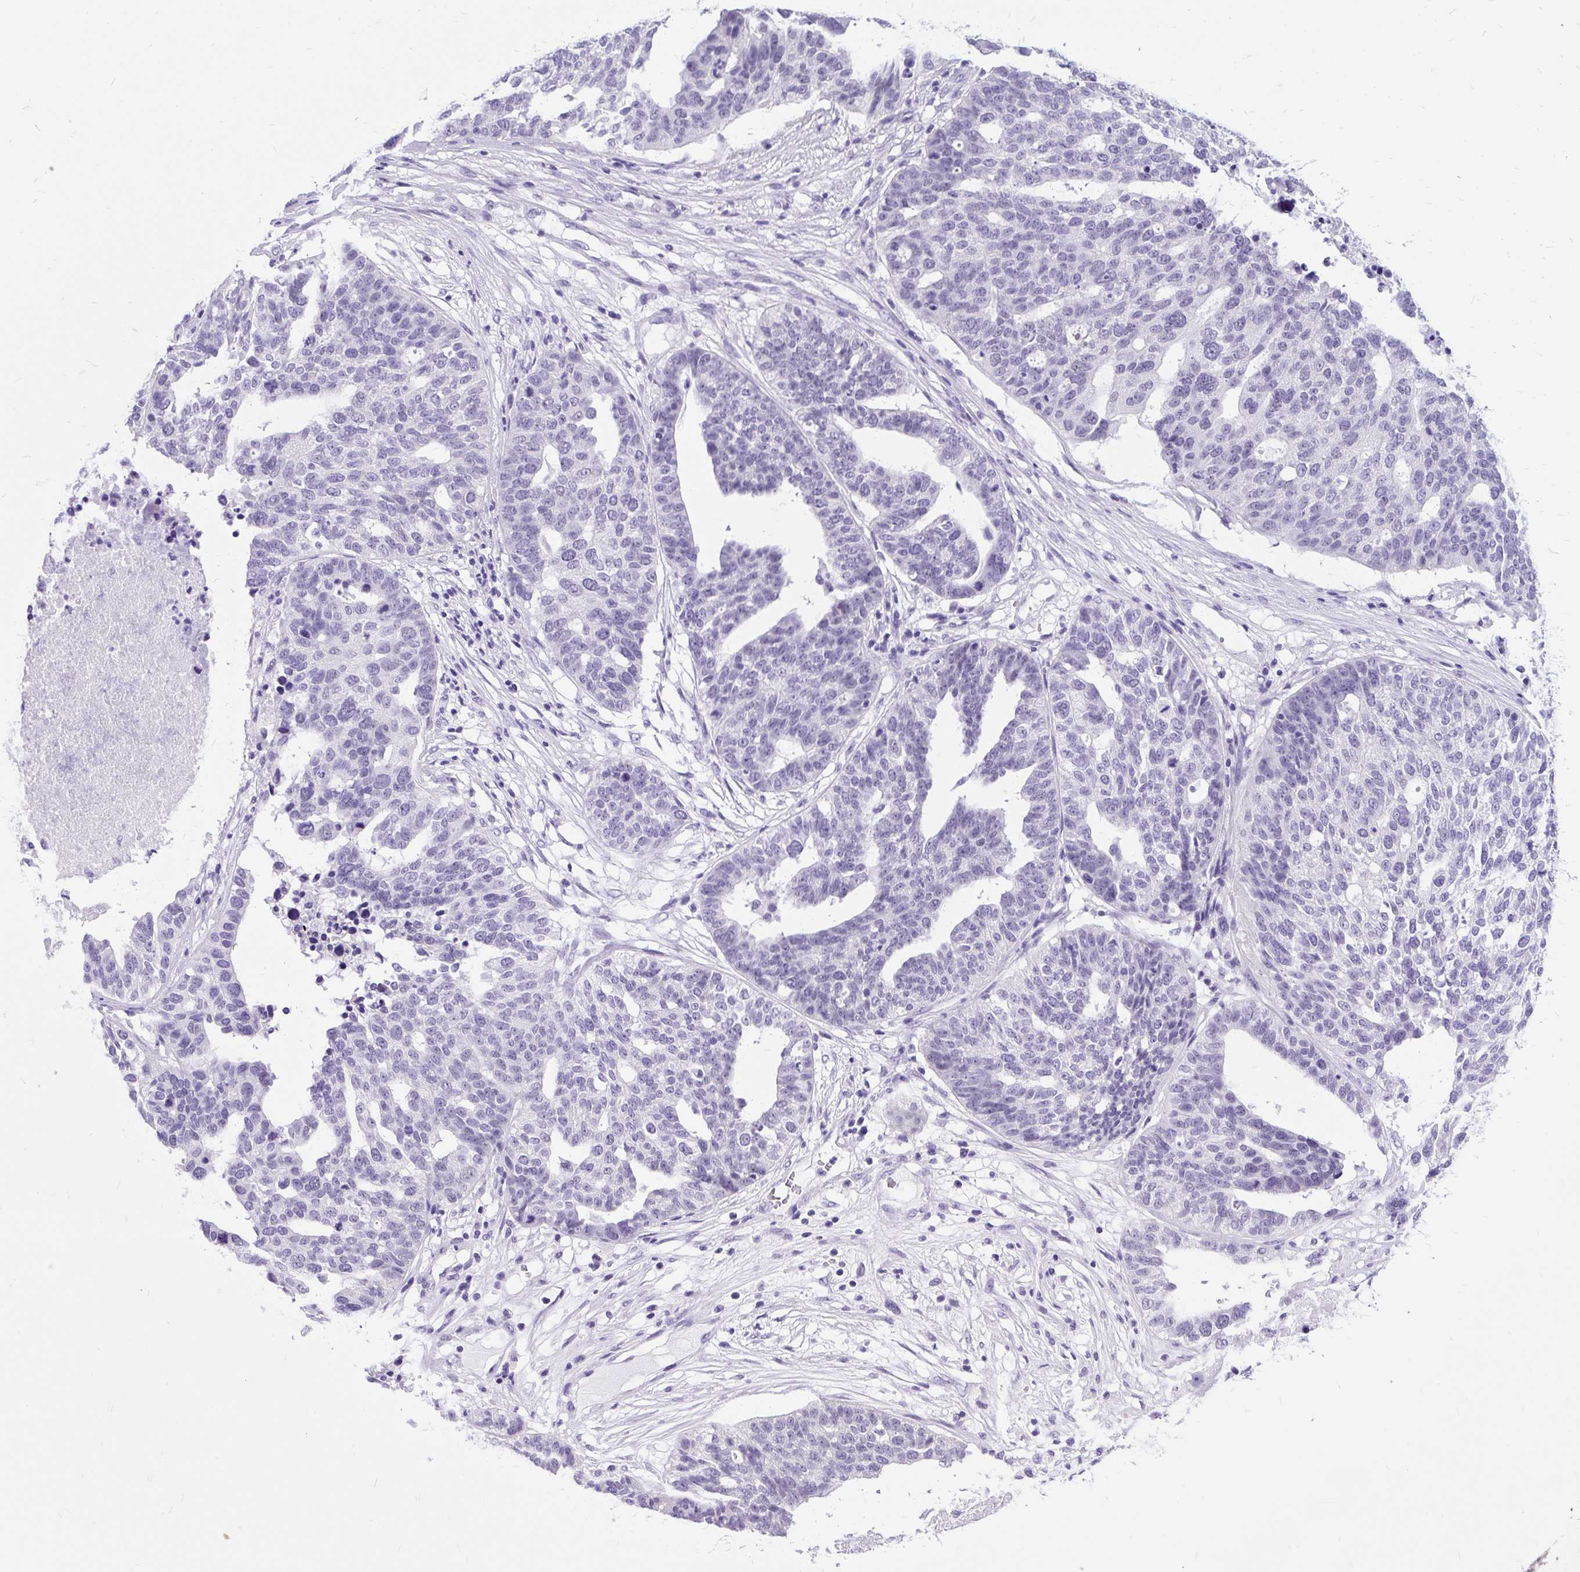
{"staining": {"intensity": "negative", "quantity": "none", "location": "none"}, "tissue": "ovarian cancer", "cell_type": "Tumor cells", "image_type": "cancer", "snomed": [{"axis": "morphology", "description": "Cystadenocarcinoma, serous, NOS"}, {"axis": "topography", "description": "Ovary"}], "caption": "Immunohistochemistry (IHC) of ovarian serous cystadenocarcinoma reveals no staining in tumor cells. Nuclei are stained in blue.", "gene": "SCGB1A1", "patient": {"sex": "female", "age": 59}}